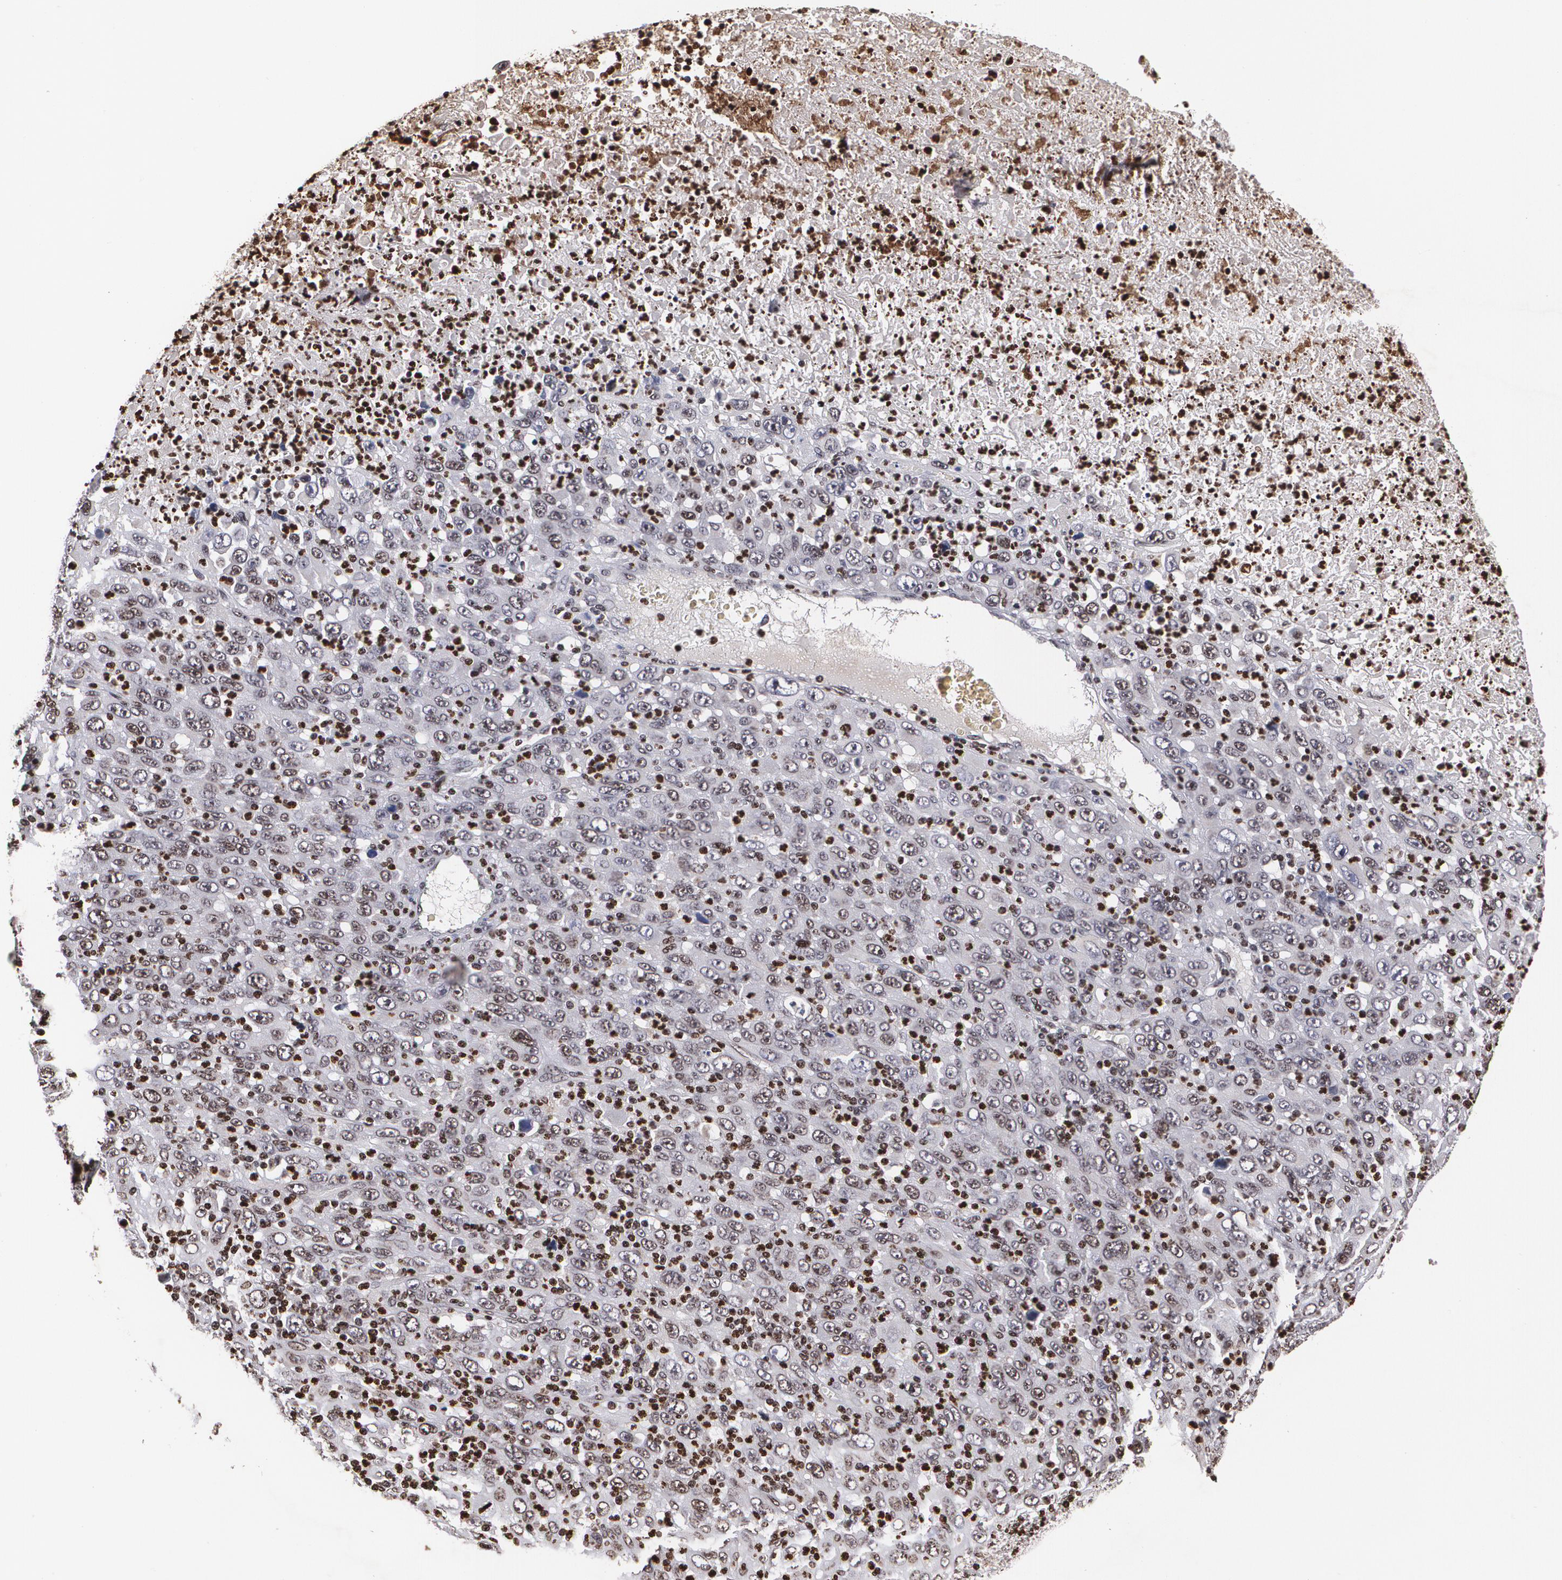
{"staining": {"intensity": "negative", "quantity": "none", "location": "none"}, "tissue": "melanoma", "cell_type": "Tumor cells", "image_type": "cancer", "snomed": [{"axis": "morphology", "description": "Malignant melanoma, Metastatic site"}, {"axis": "topography", "description": "Skin"}], "caption": "An immunohistochemistry photomicrograph of malignant melanoma (metastatic site) is shown. There is no staining in tumor cells of malignant melanoma (metastatic site). (DAB (3,3'-diaminobenzidine) immunohistochemistry (IHC) visualized using brightfield microscopy, high magnification).", "gene": "MVP", "patient": {"sex": "female", "age": 56}}